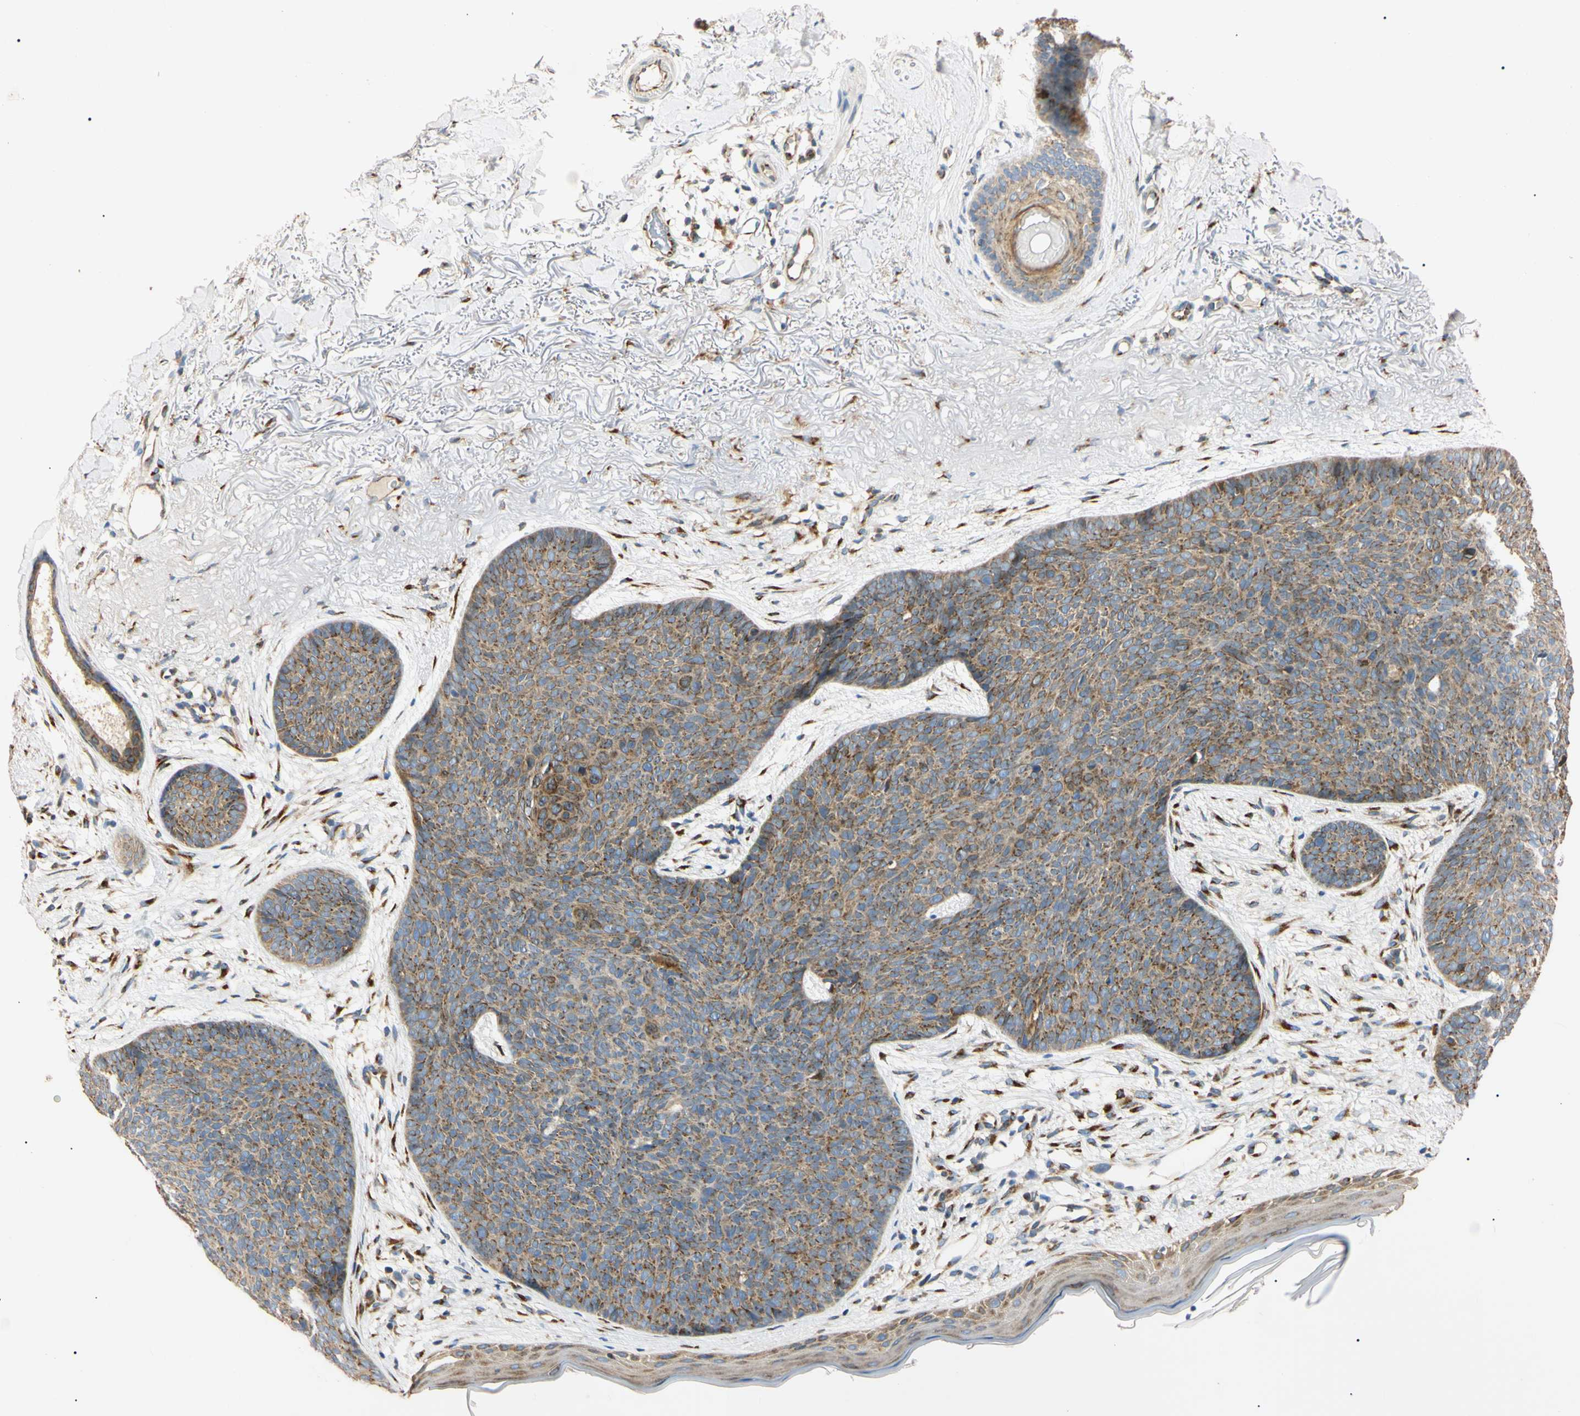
{"staining": {"intensity": "moderate", "quantity": ">75%", "location": "cytoplasmic/membranous"}, "tissue": "skin cancer", "cell_type": "Tumor cells", "image_type": "cancer", "snomed": [{"axis": "morphology", "description": "Normal tissue, NOS"}, {"axis": "morphology", "description": "Basal cell carcinoma"}, {"axis": "topography", "description": "Skin"}], "caption": "A histopathology image of skin cancer stained for a protein shows moderate cytoplasmic/membranous brown staining in tumor cells.", "gene": "IER3IP1", "patient": {"sex": "female", "age": 70}}